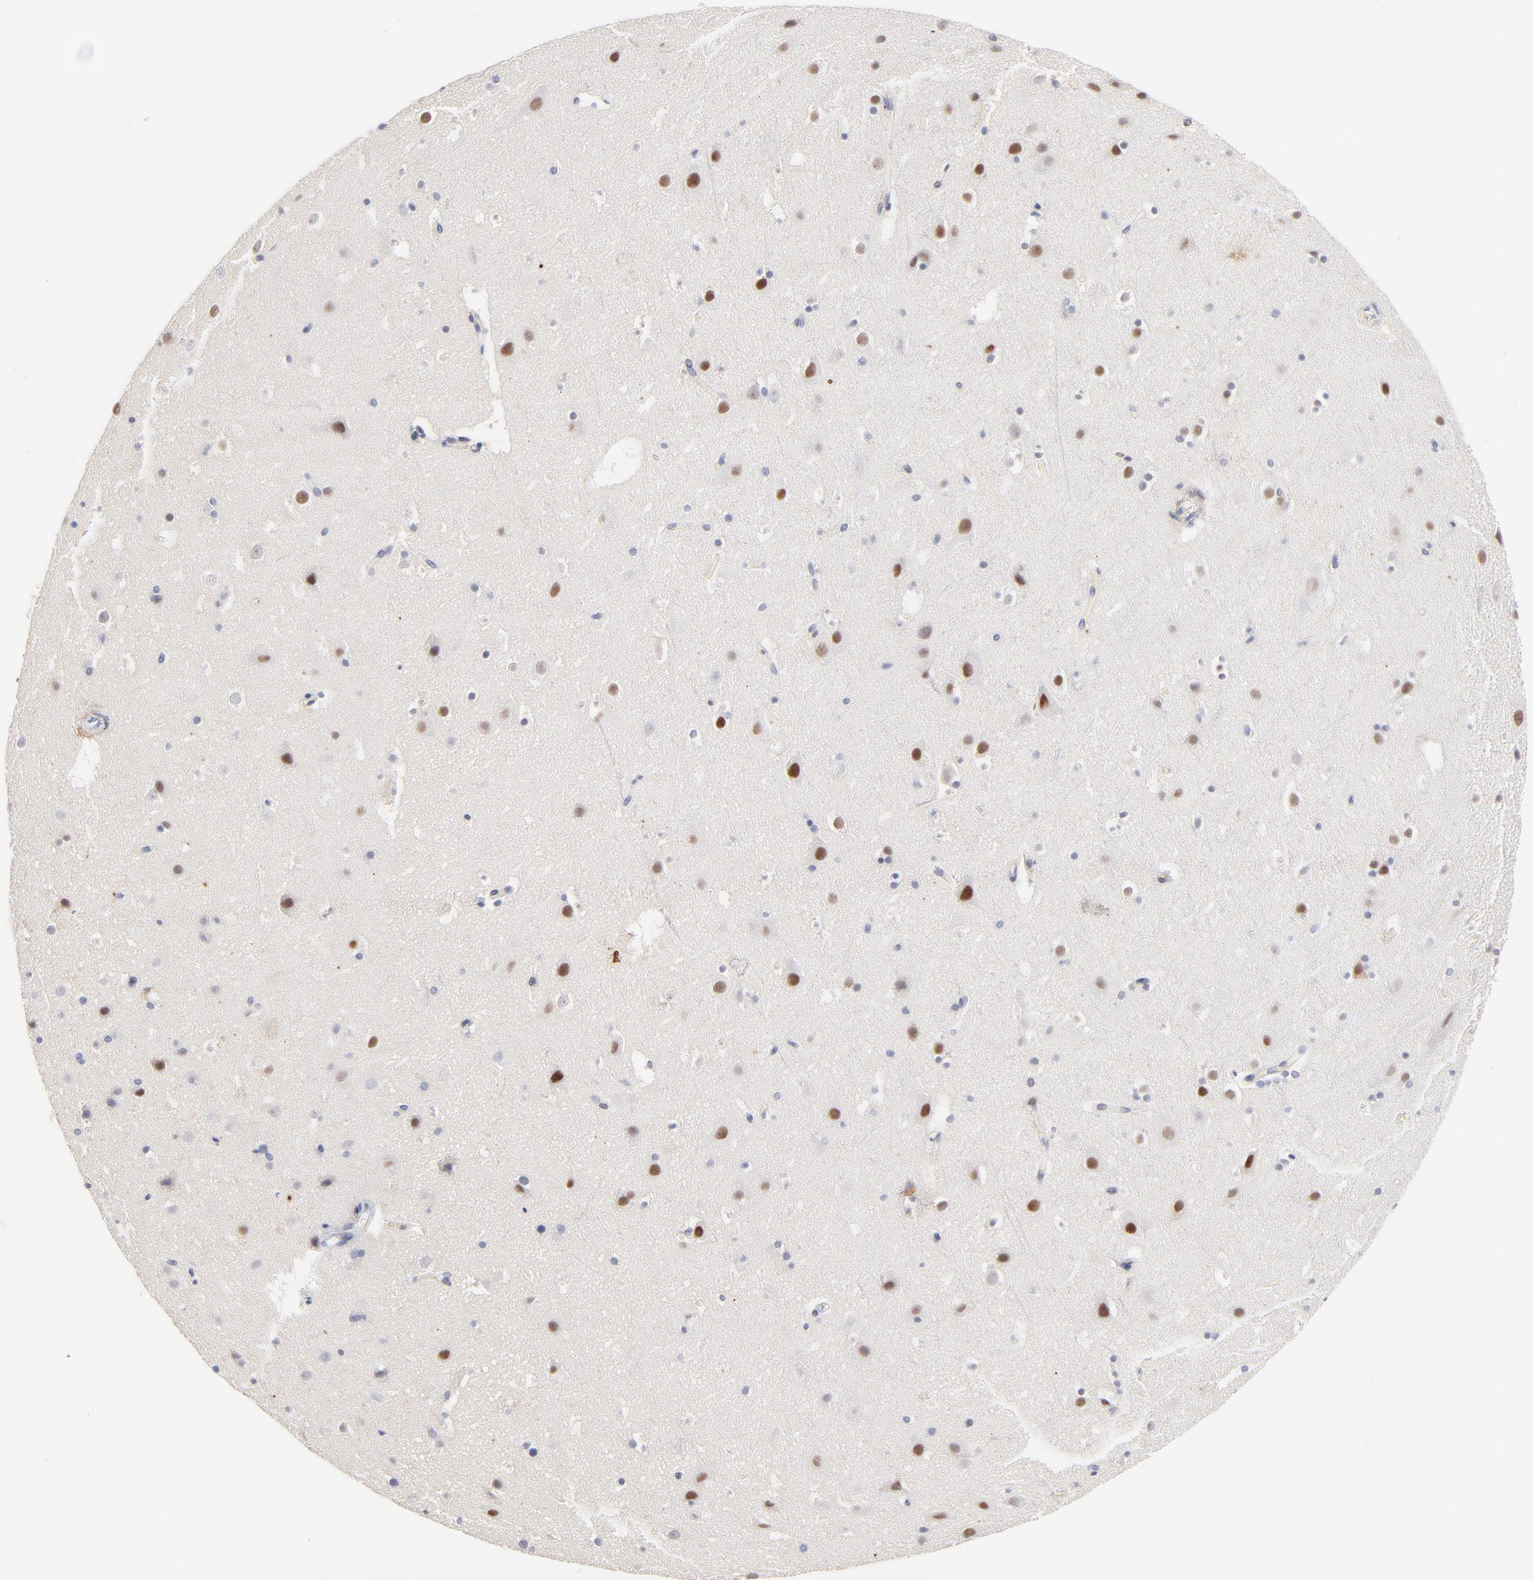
{"staining": {"intensity": "negative", "quantity": "none", "location": "none"}, "tissue": "cerebral cortex", "cell_type": "Endothelial cells", "image_type": "normal", "snomed": [{"axis": "morphology", "description": "Normal tissue, NOS"}, {"axis": "topography", "description": "Cerebral cortex"}], "caption": "IHC micrograph of unremarkable cerebral cortex: cerebral cortex stained with DAB (3,3'-diaminobenzidine) reveals no significant protein positivity in endothelial cells. Brightfield microscopy of IHC stained with DAB (brown) and hematoxylin (blue), captured at high magnification.", "gene": "MID1", "patient": {"sex": "male", "age": 45}}